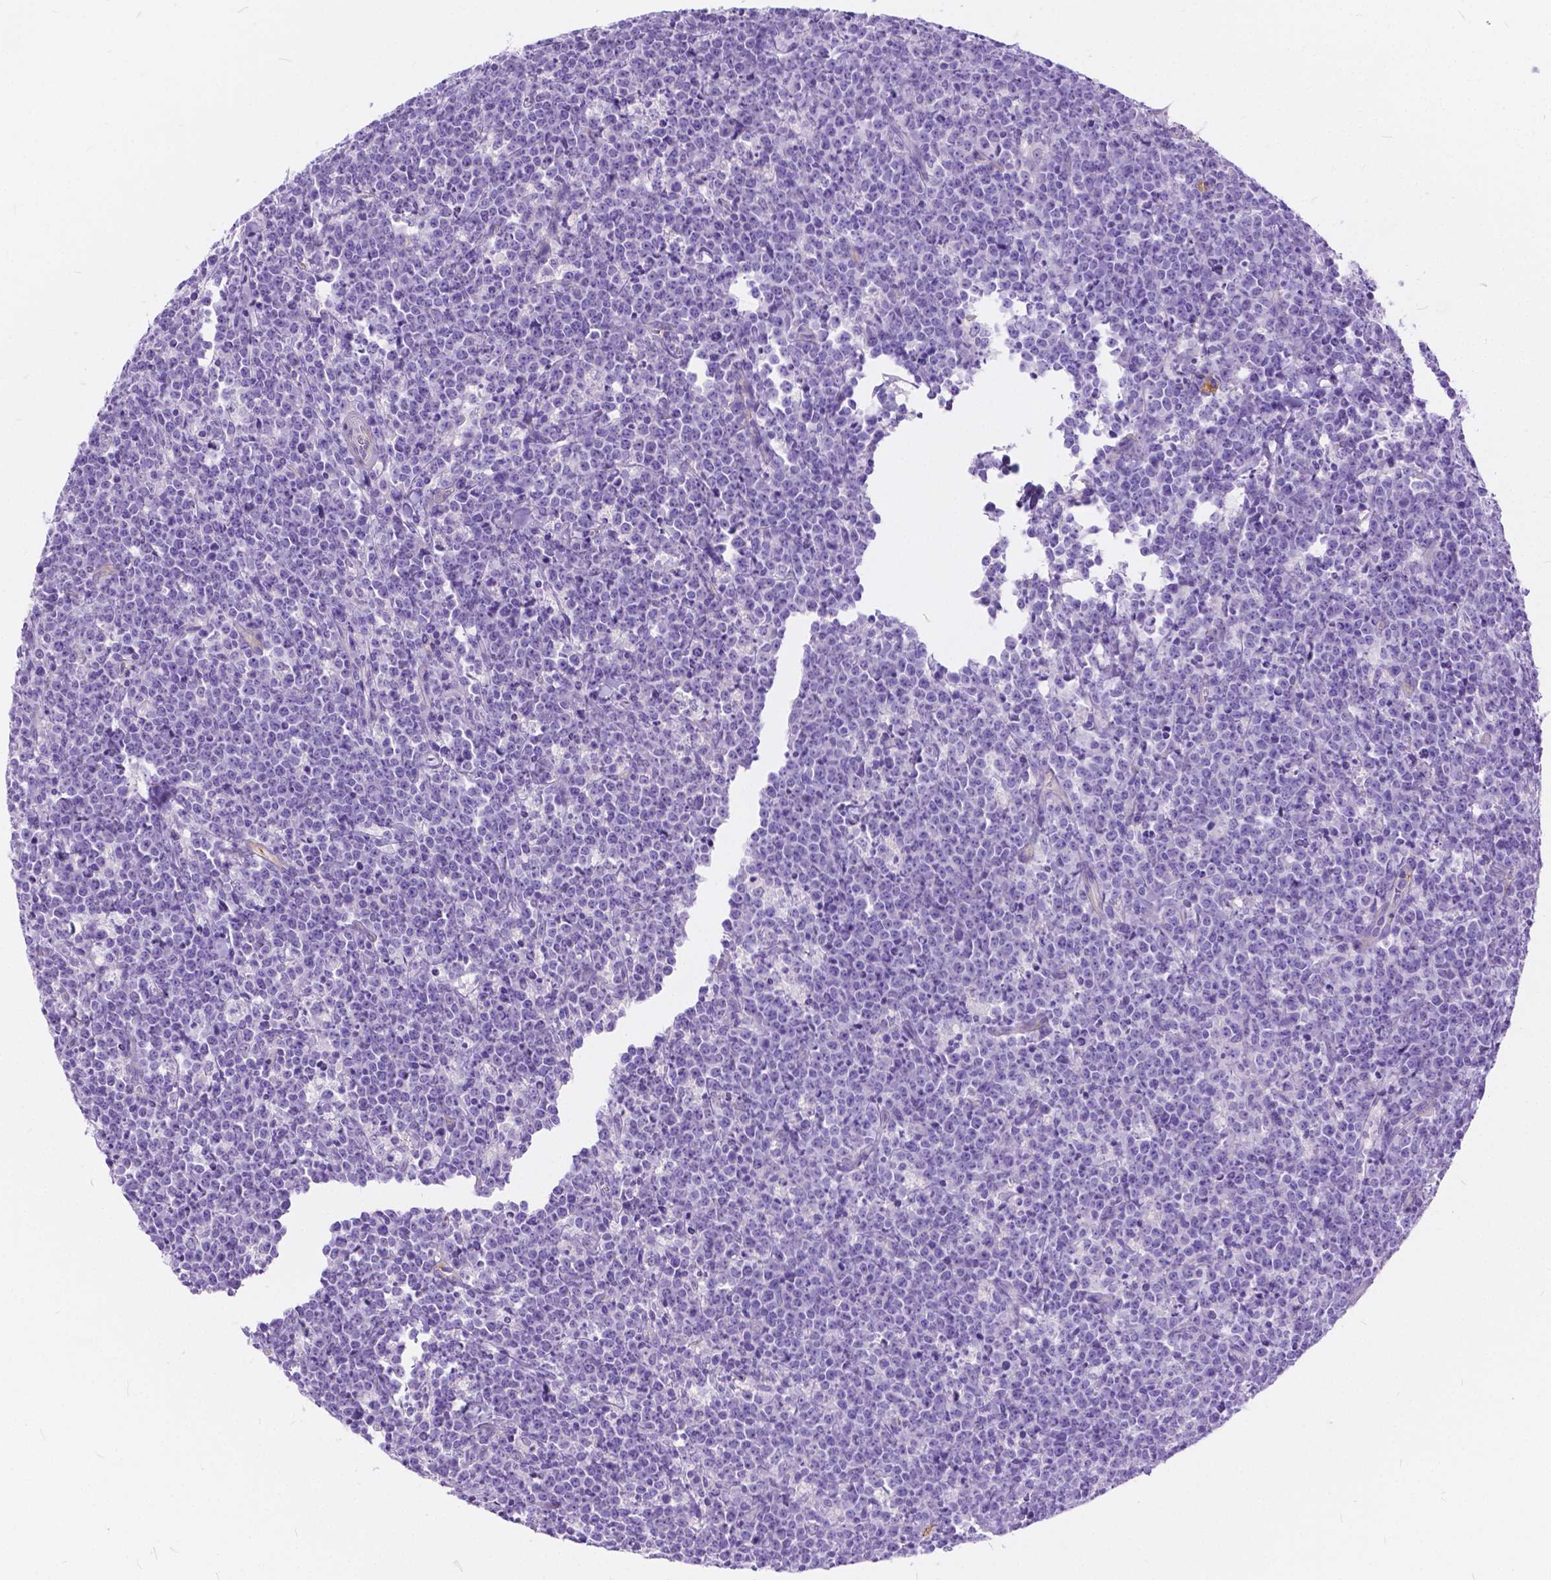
{"staining": {"intensity": "negative", "quantity": "none", "location": "none"}, "tissue": "lymphoma", "cell_type": "Tumor cells", "image_type": "cancer", "snomed": [{"axis": "morphology", "description": "Malignant lymphoma, non-Hodgkin's type, High grade"}, {"axis": "topography", "description": "Small intestine"}], "caption": "Immunohistochemistry of malignant lymphoma, non-Hodgkin's type (high-grade) demonstrates no staining in tumor cells. (Immunohistochemistry, brightfield microscopy, high magnification).", "gene": "CHRM1", "patient": {"sex": "female", "age": 56}}